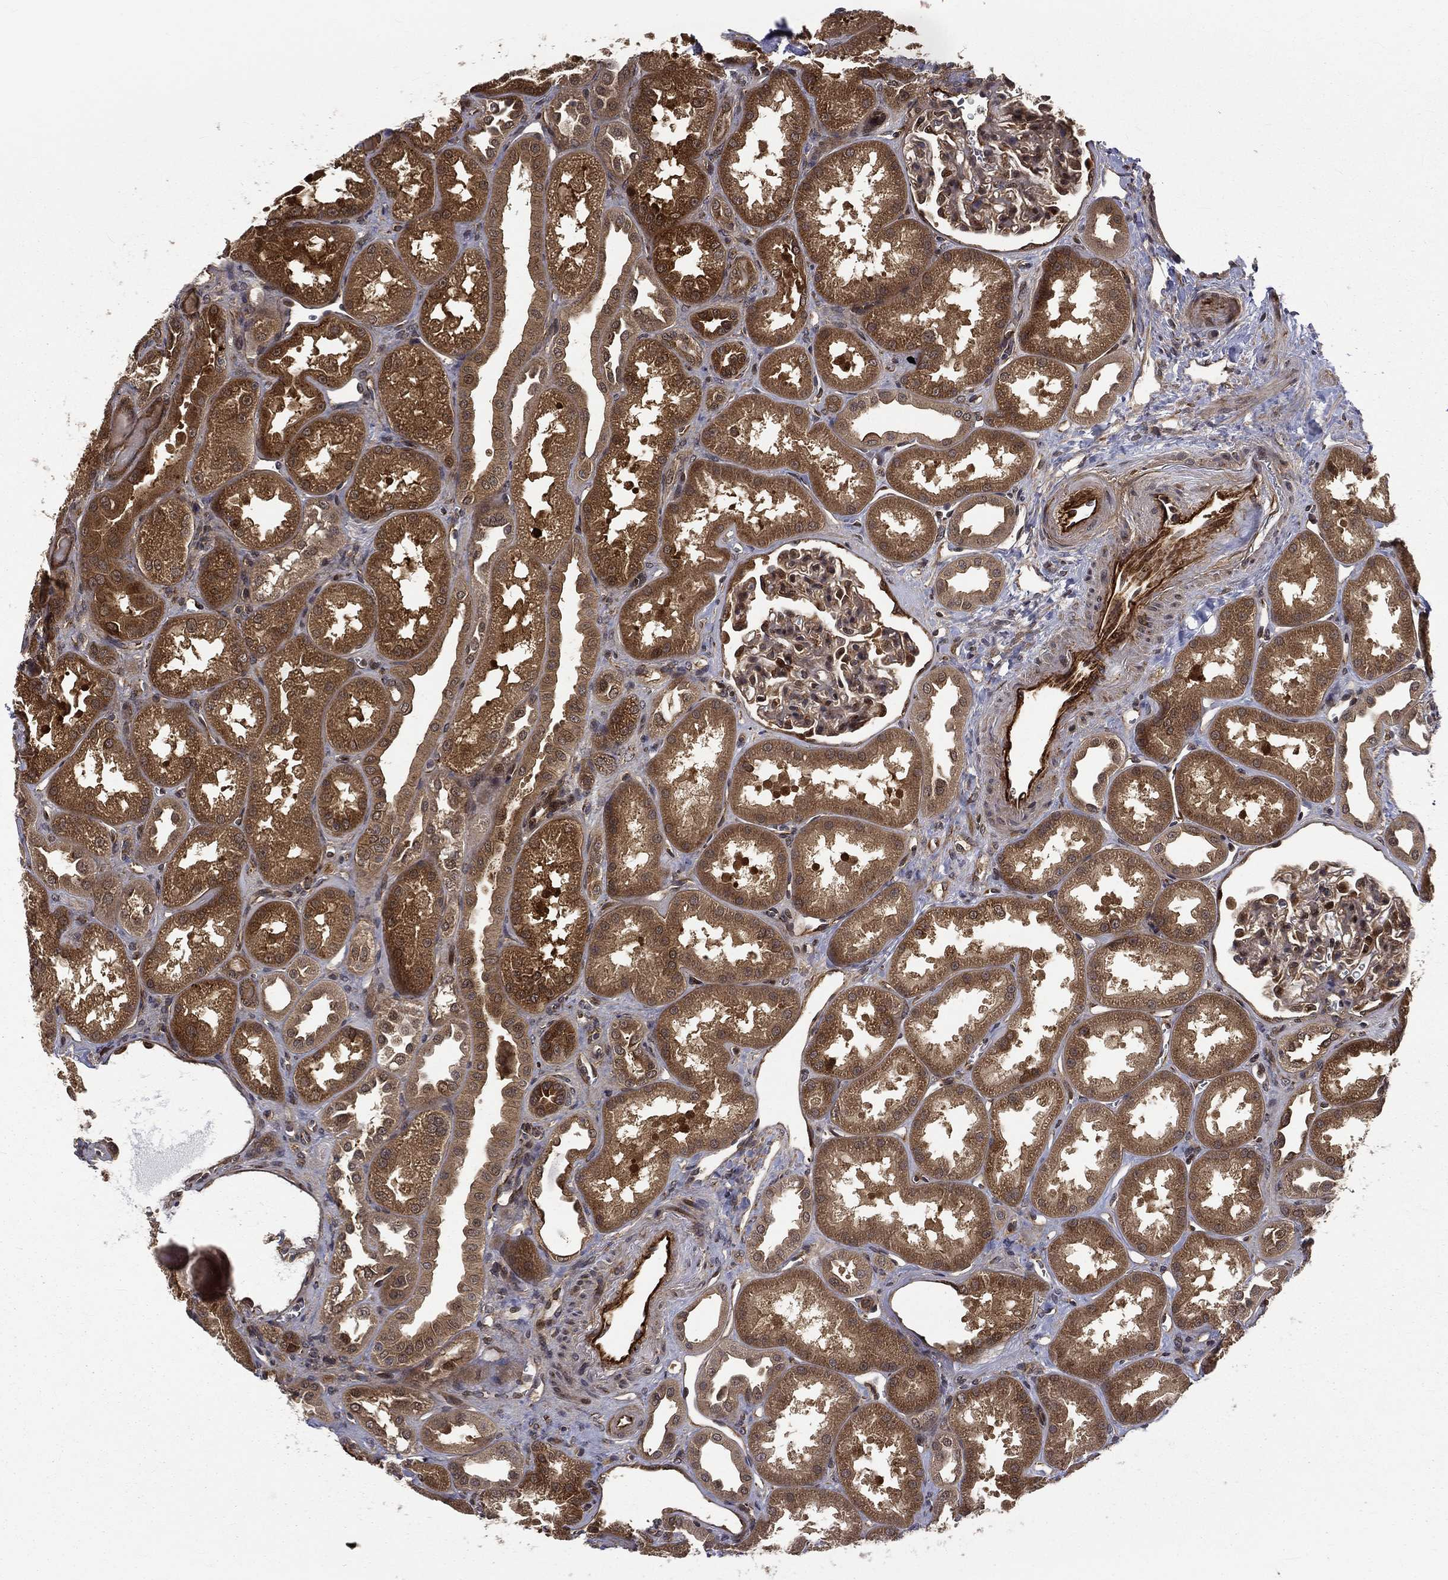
{"staining": {"intensity": "moderate", "quantity": "<25%", "location": "cytoplasmic/membranous,nuclear"}, "tissue": "kidney", "cell_type": "Cells in glomeruli", "image_type": "normal", "snomed": [{"axis": "morphology", "description": "Normal tissue, NOS"}, {"axis": "topography", "description": "Kidney"}], "caption": "DAB immunohistochemical staining of unremarkable kidney reveals moderate cytoplasmic/membranous,nuclear protein positivity in approximately <25% of cells in glomeruli. (DAB (3,3'-diaminobenzidine) IHC, brown staining for protein, blue staining for nuclei).", "gene": "ARL3", "patient": {"sex": "male", "age": 61}}